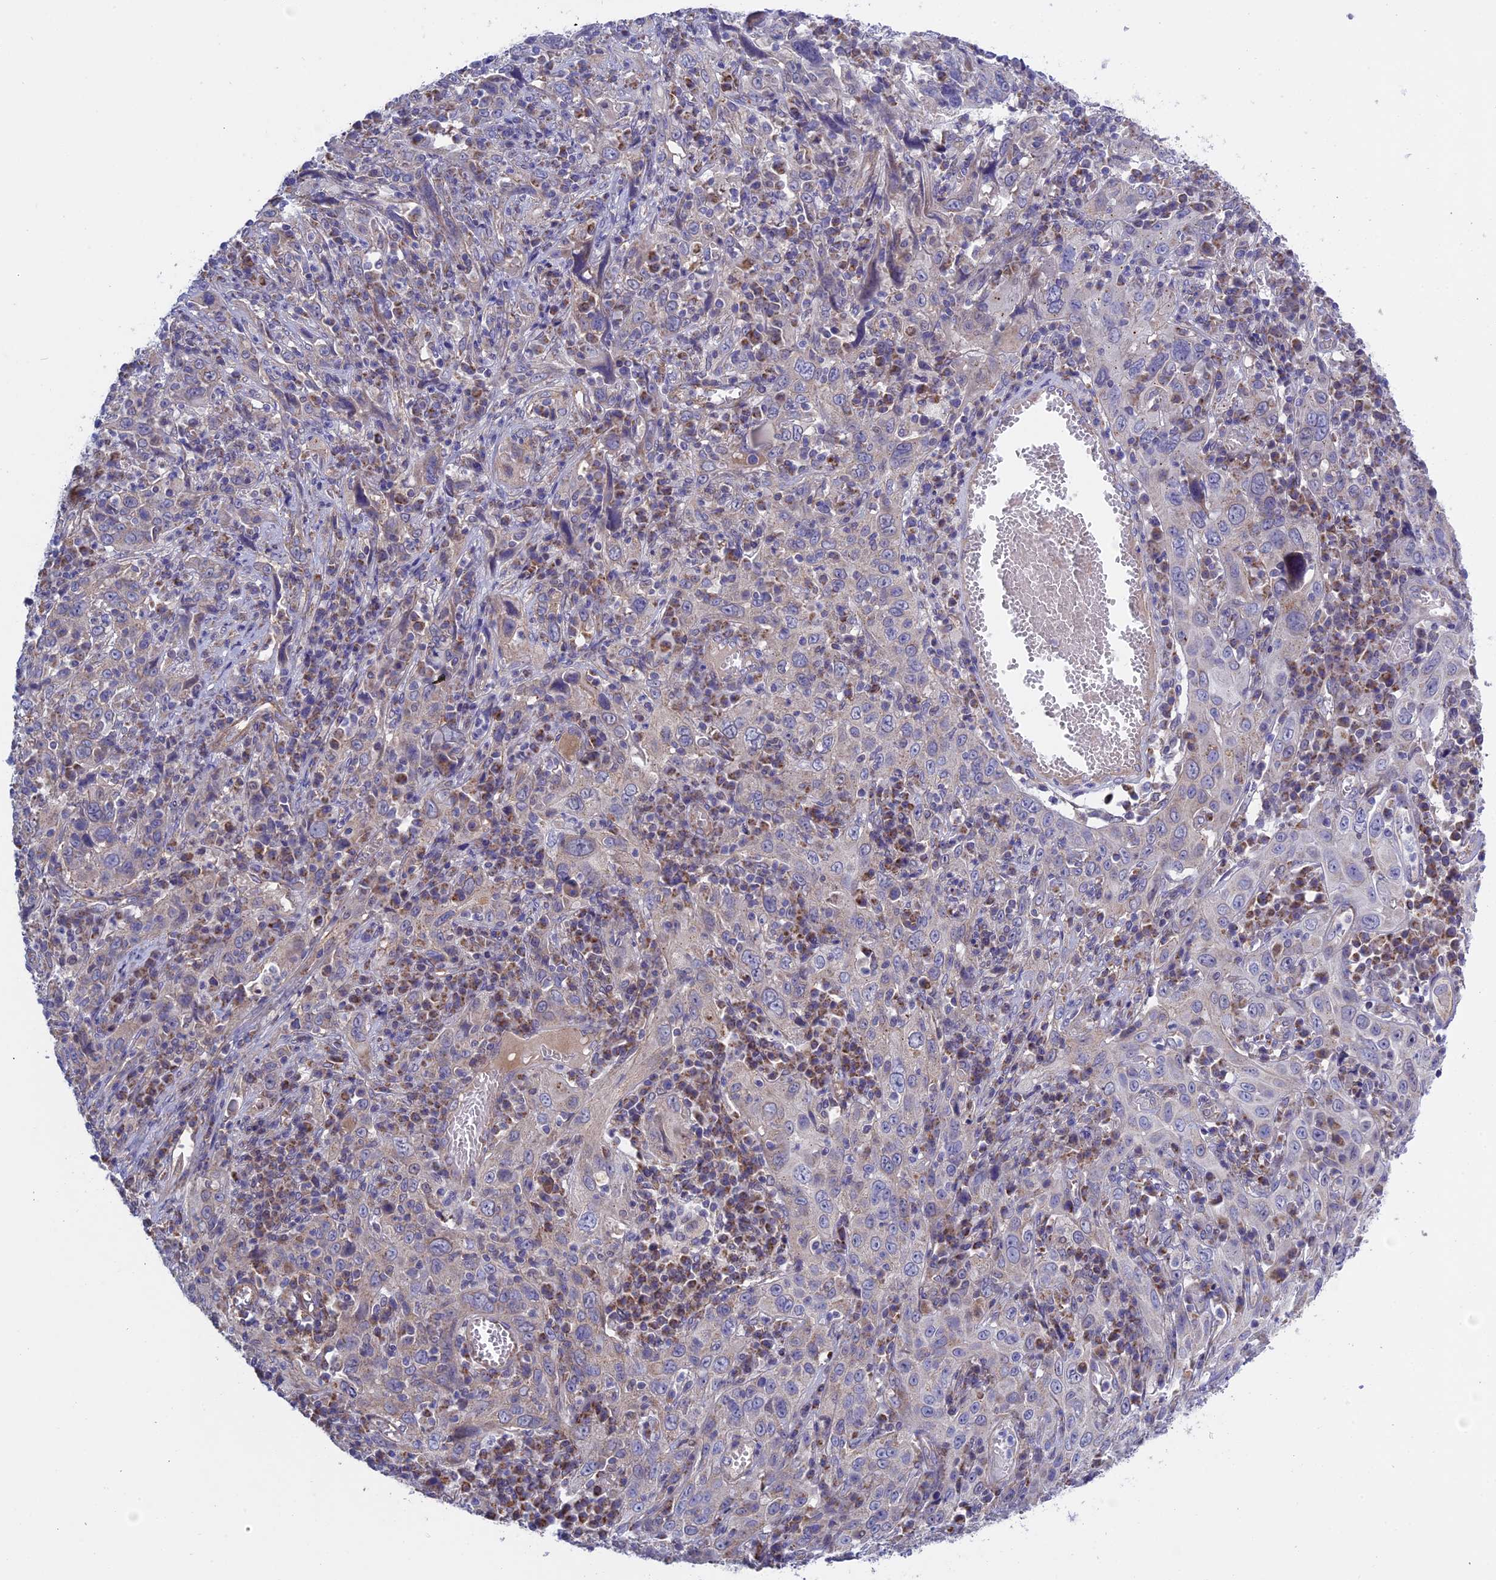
{"staining": {"intensity": "negative", "quantity": "none", "location": "none"}, "tissue": "cervical cancer", "cell_type": "Tumor cells", "image_type": "cancer", "snomed": [{"axis": "morphology", "description": "Squamous cell carcinoma, NOS"}, {"axis": "topography", "description": "Cervix"}], "caption": "This is an immunohistochemistry micrograph of human cervical squamous cell carcinoma. There is no expression in tumor cells.", "gene": "ETFDH", "patient": {"sex": "female", "age": 46}}